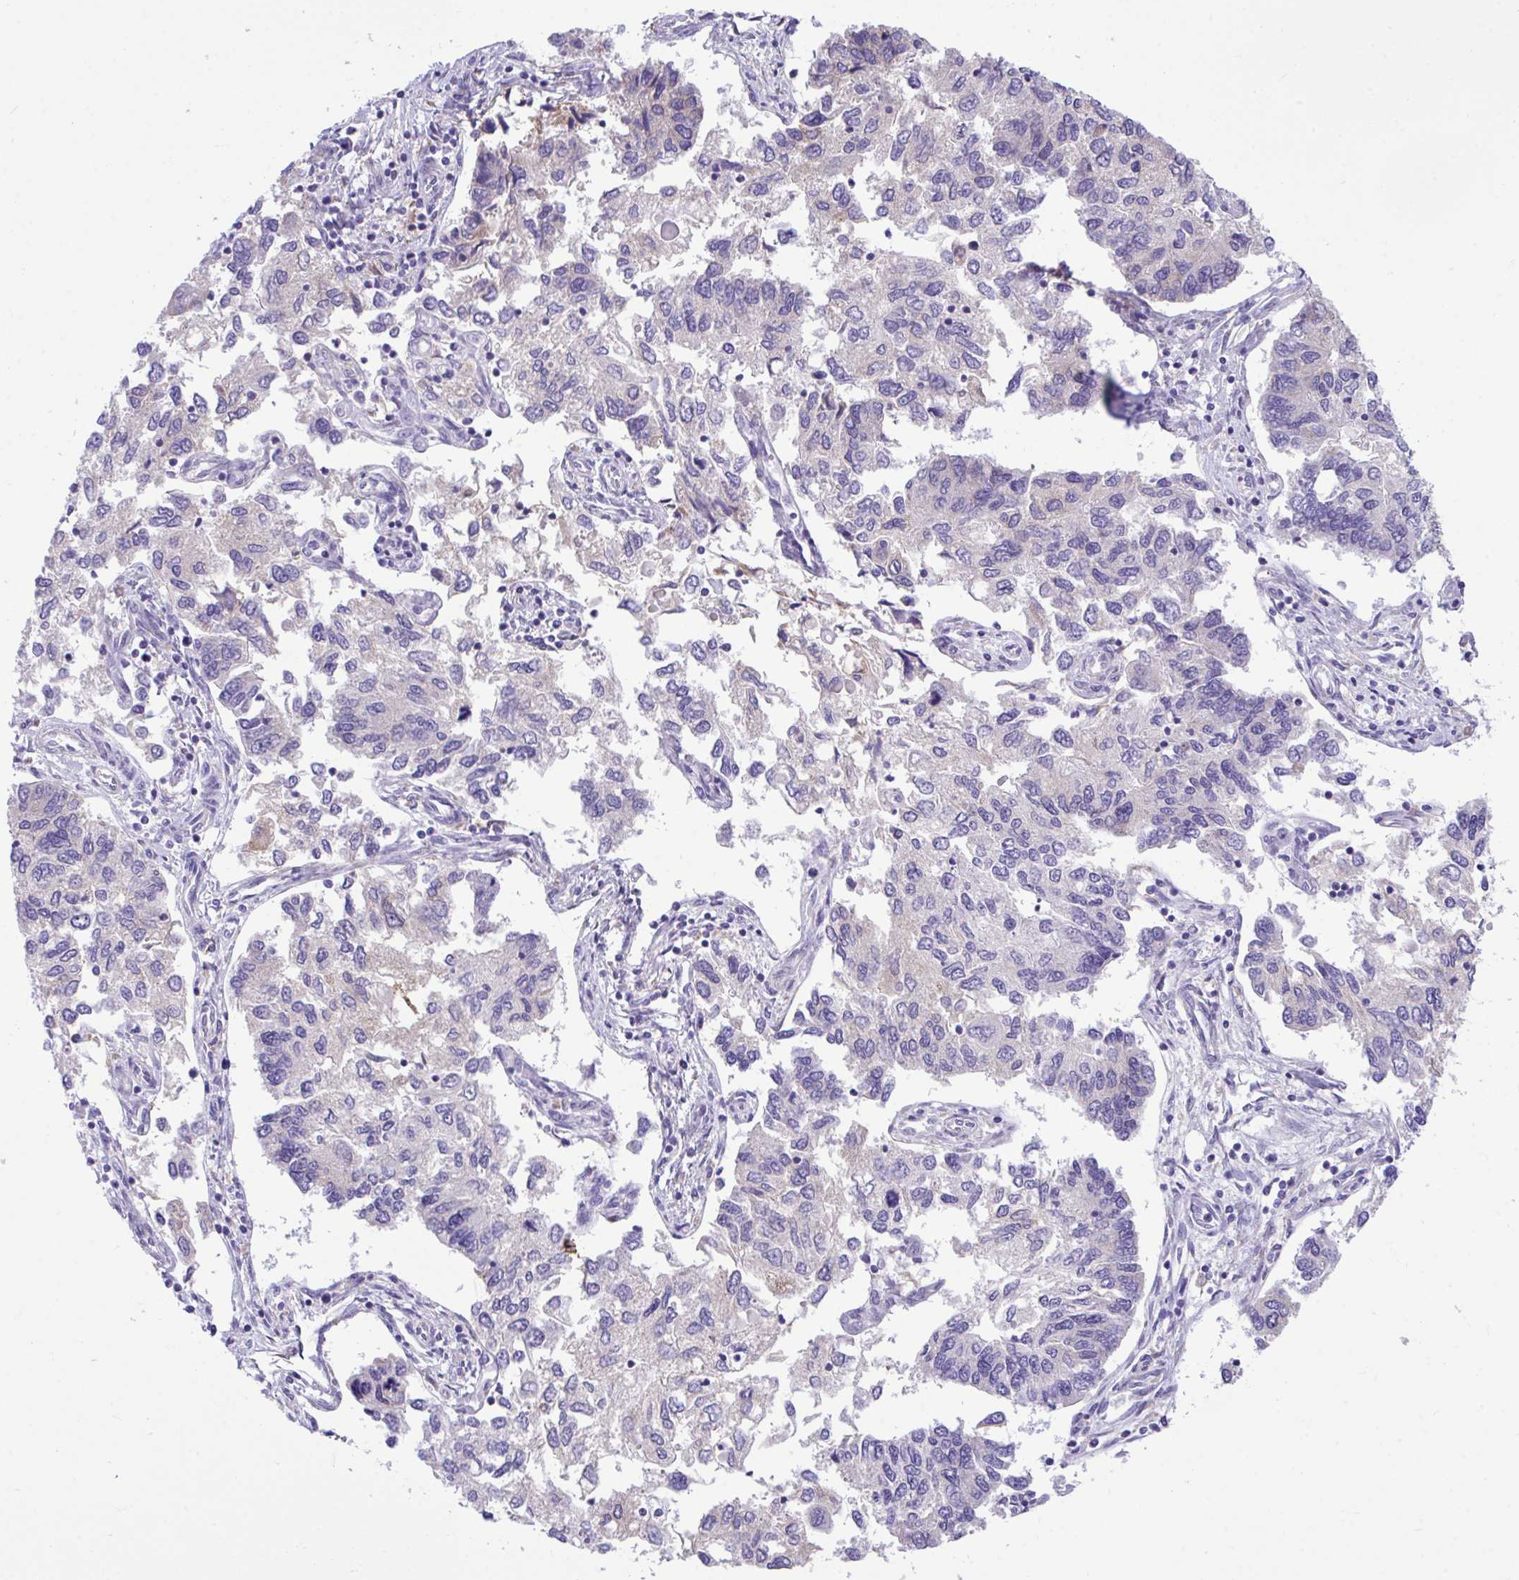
{"staining": {"intensity": "weak", "quantity": "<25%", "location": "cytoplasmic/membranous"}, "tissue": "endometrial cancer", "cell_type": "Tumor cells", "image_type": "cancer", "snomed": [{"axis": "morphology", "description": "Carcinoma, NOS"}, {"axis": "topography", "description": "Uterus"}], "caption": "This is an immunohistochemistry (IHC) image of endometrial cancer. There is no expression in tumor cells.", "gene": "PIGK", "patient": {"sex": "female", "age": 76}}